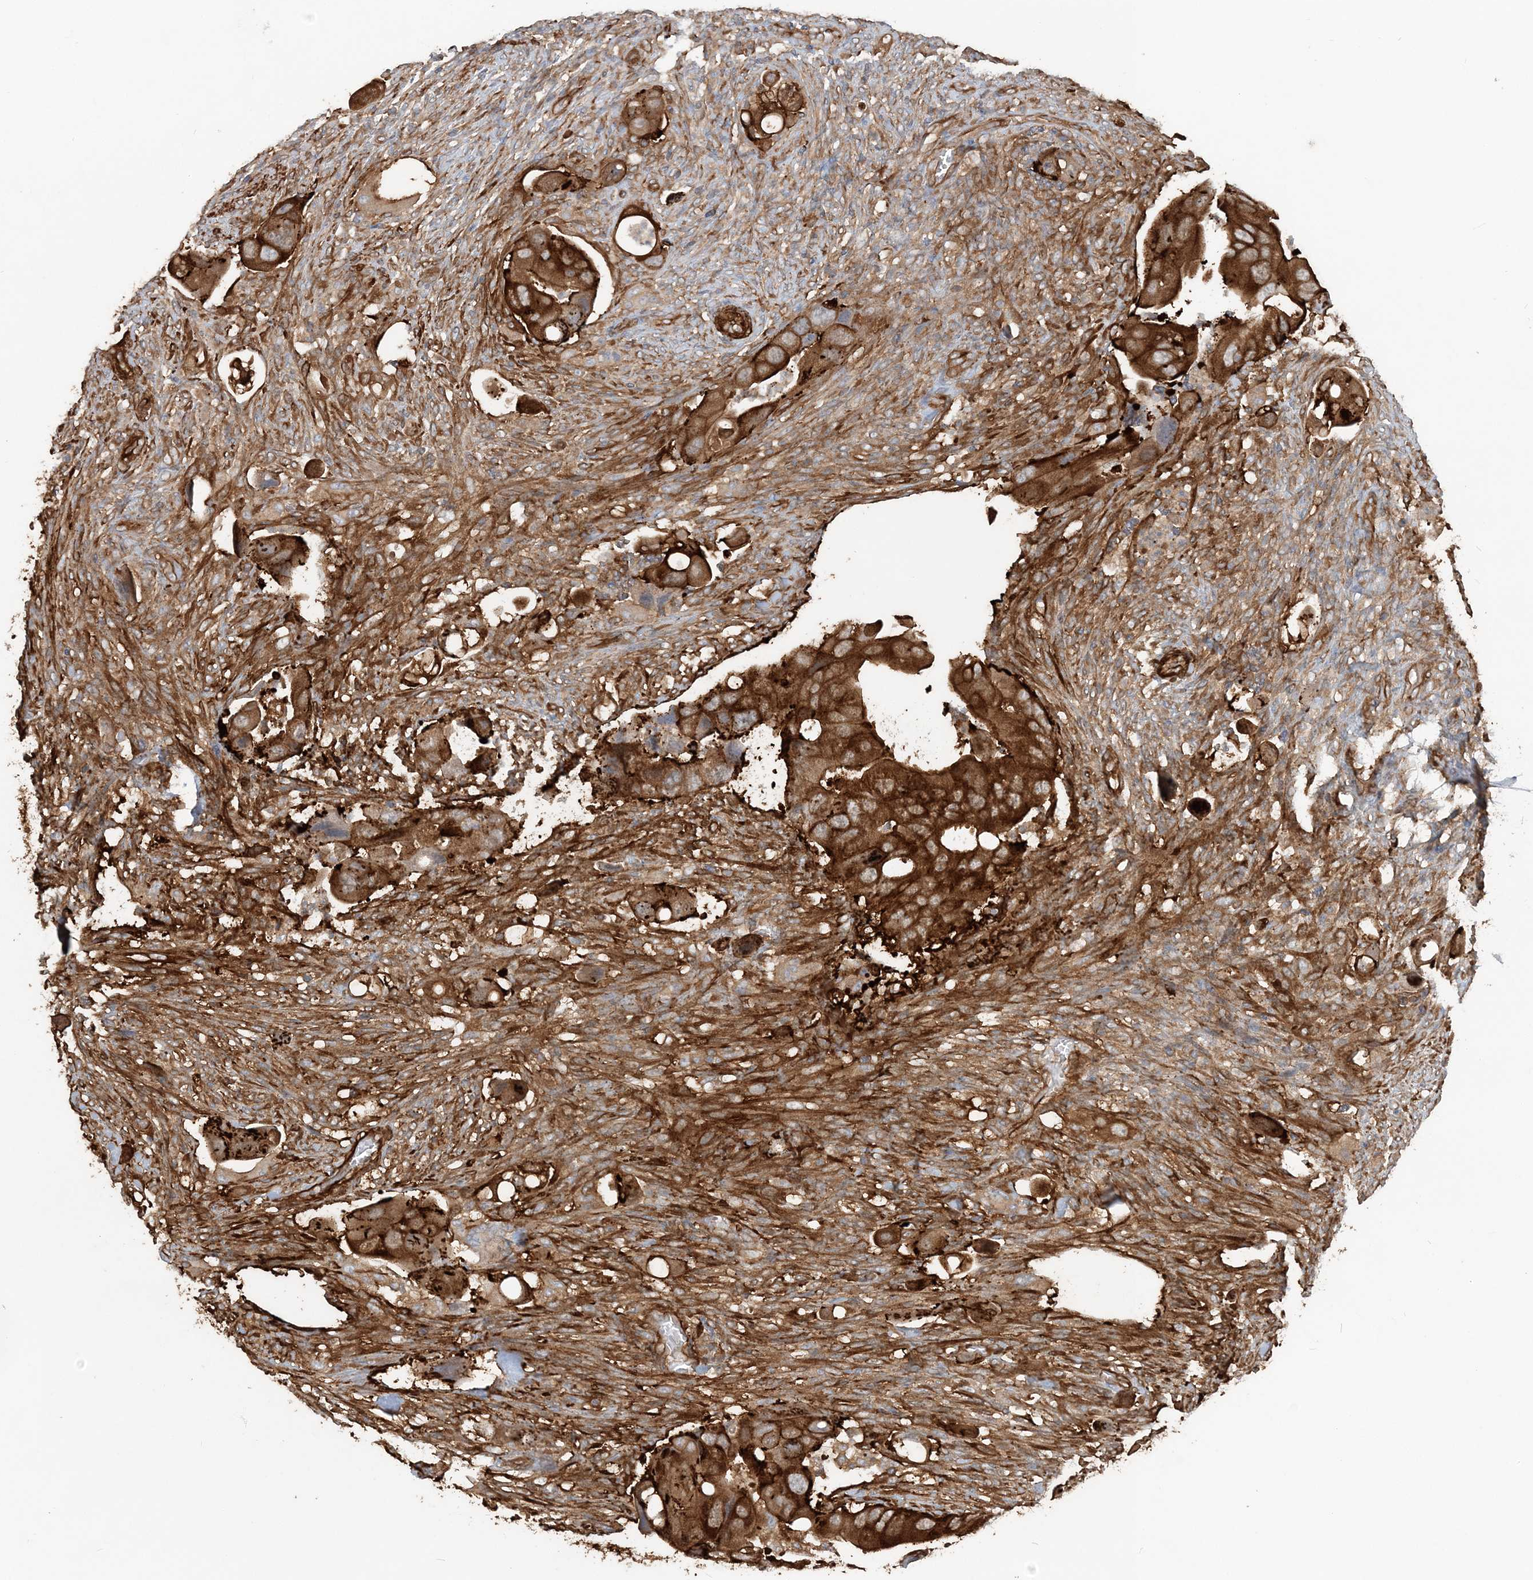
{"staining": {"intensity": "strong", "quantity": ">75%", "location": "cytoplasmic/membranous"}, "tissue": "colorectal cancer", "cell_type": "Tumor cells", "image_type": "cancer", "snomed": [{"axis": "morphology", "description": "Adenocarcinoma, NOS"}, {"axis": "topography", "description": "Rectum"}], "caption": "Tumor cells demonstrate high levels of strong cytoplasmic/membranous positivity in about >75% of cells in human colorectal adenocarcinoma. (Stains: DAB (3,3'-diaminobenzidine) in brown, nuclei in blue, Microscopy: brightfield microscopy at high magnification).", "gene": "DSTN", "patient": {"sex": "female", "age": 57}}